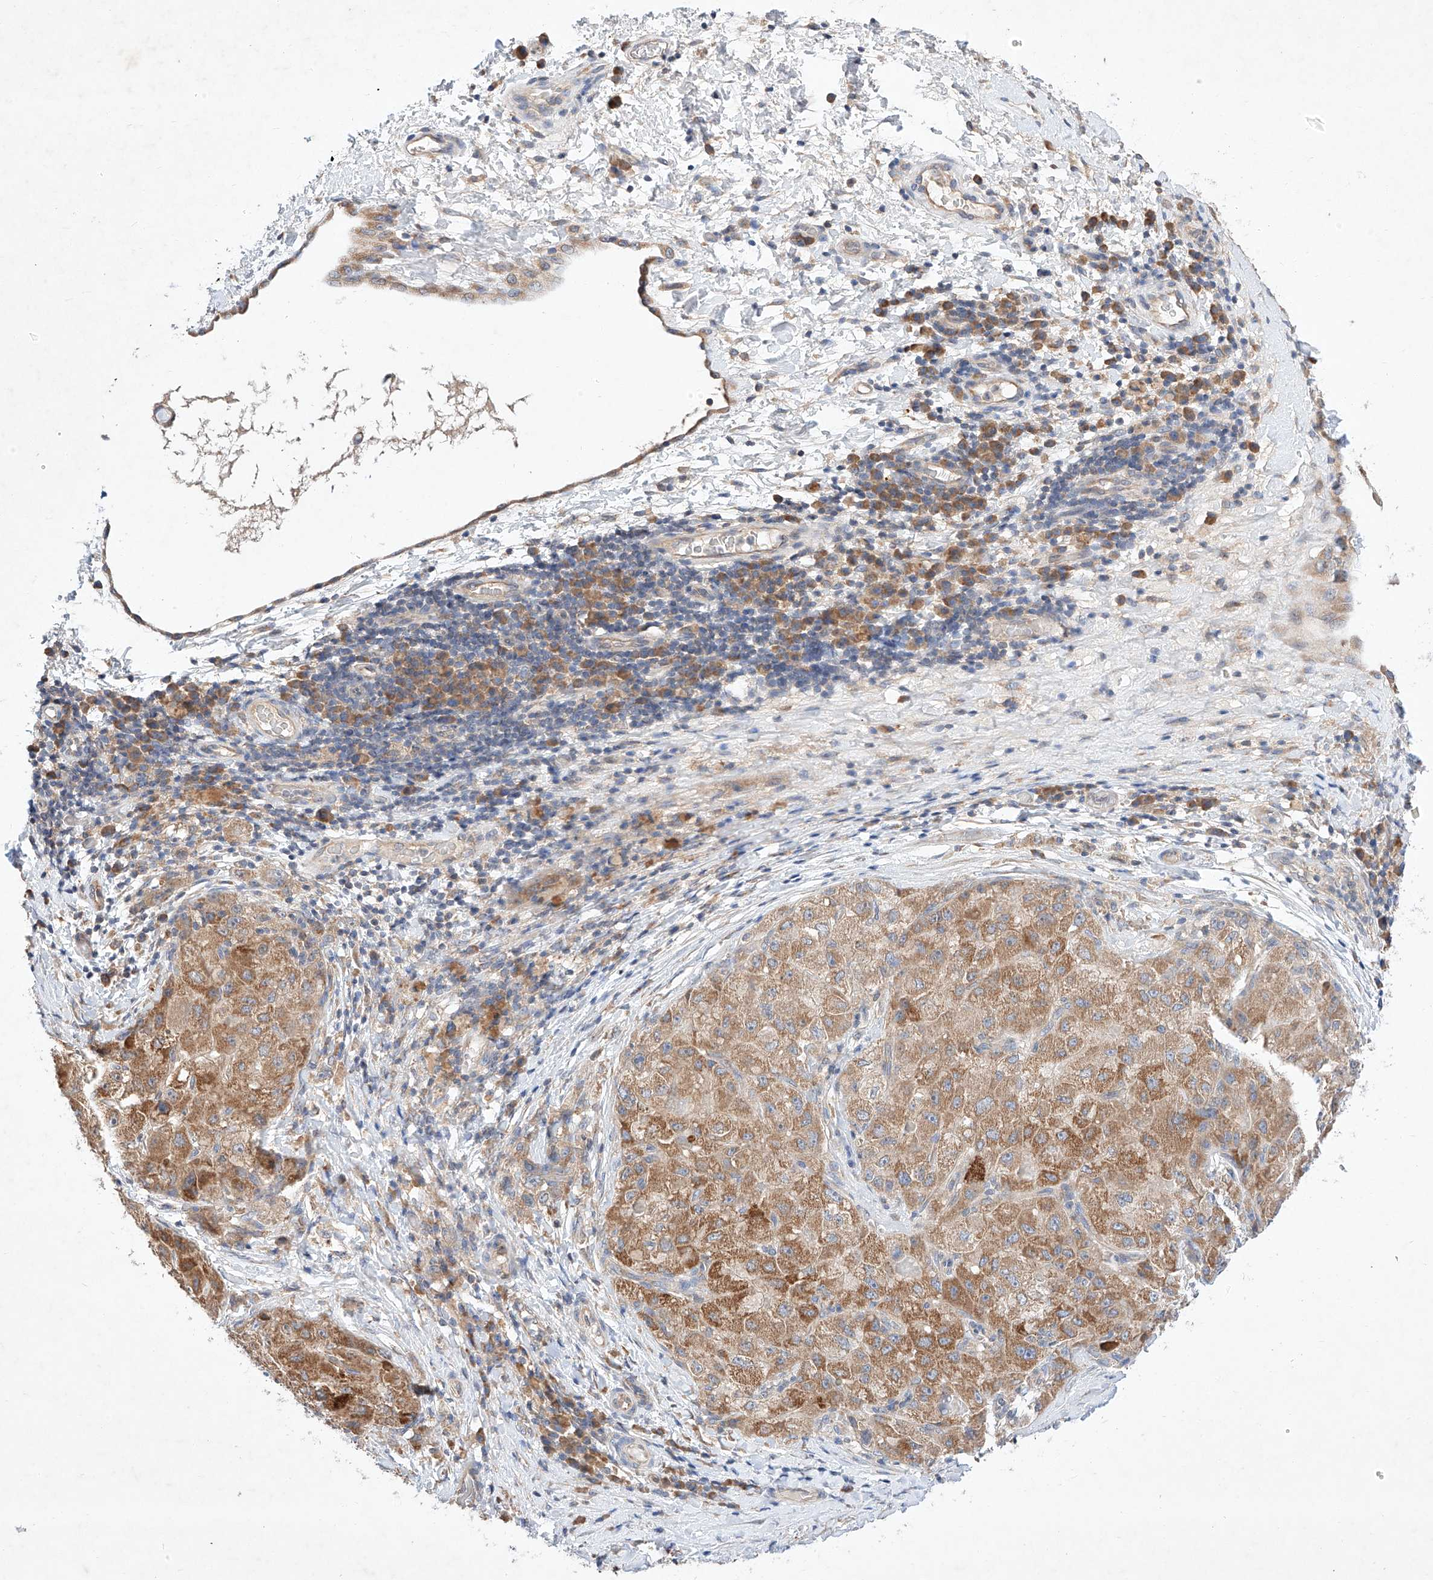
{"staining": {"intensity": "moderate", "quantity": ">75%", "location": "cytoplasmic/membranous"}, "tissue": "liver cancer", "cell_type": "Tumor cells", "image_type": "cancer", "snomed": [{"axis": "morphology", "description": "Carcinoma, Hepatocellular, NOS"}, {"axis": "topography", "description": "Liver"}], "caption": "A medium amount of moderate cytoplasmic/membranous positivity is identified in approximately >75% of tumor cells in hepatocellular carcinoma (liver) tissue. (DAB (3,3'-diaminobenzidine) IHC, brown staining for protein, blue staining for nuclei).", "gene": "C6orf118", "patient": {"sex": "male", "age": 80}}